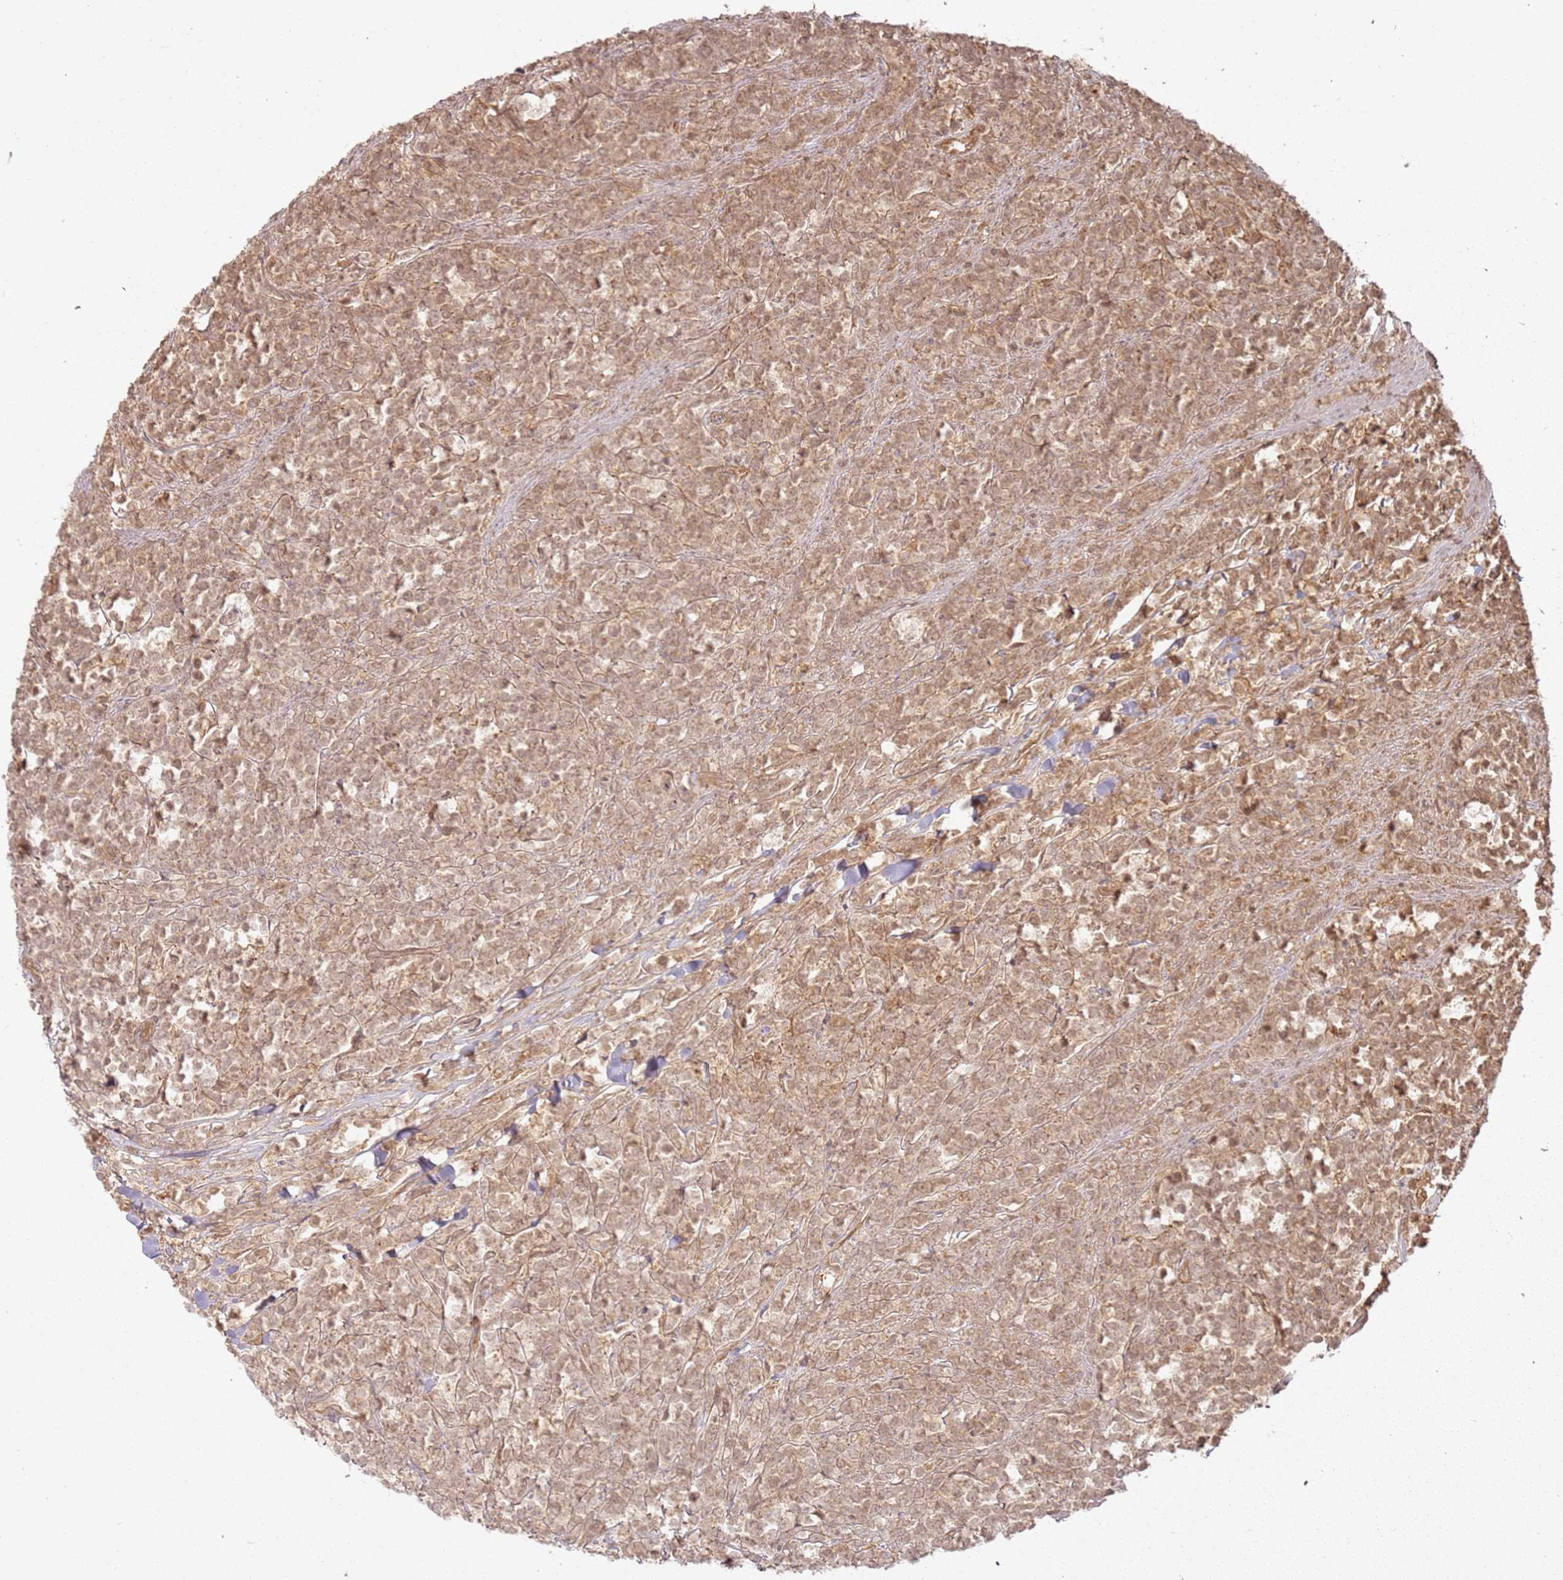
{"staining": {"intensity": "moderate", "quantity": "25%-75%", "location": "cytoplasmic/membranous,nuclear"}, "tissue": "lymphoma", "cell_type": "Tumor cells", "image_type": "cancer", "snomed": [{"axis": "morphology", "description": "Malignant lymphoma, non-Hodgkin's type, High grade"}, {"axis": "topography", "description": "Small intestine"}, {"axis": "topography", "description": "Colon"}], "caption": "Protein staining of lymphoma tissue exhibits moderate cytoplasmic/membranous and nuclear staining in about 25%-75% of tumor cells.", "gene": "ZNF776", "patient": {"sex": "male", "age": 8}}